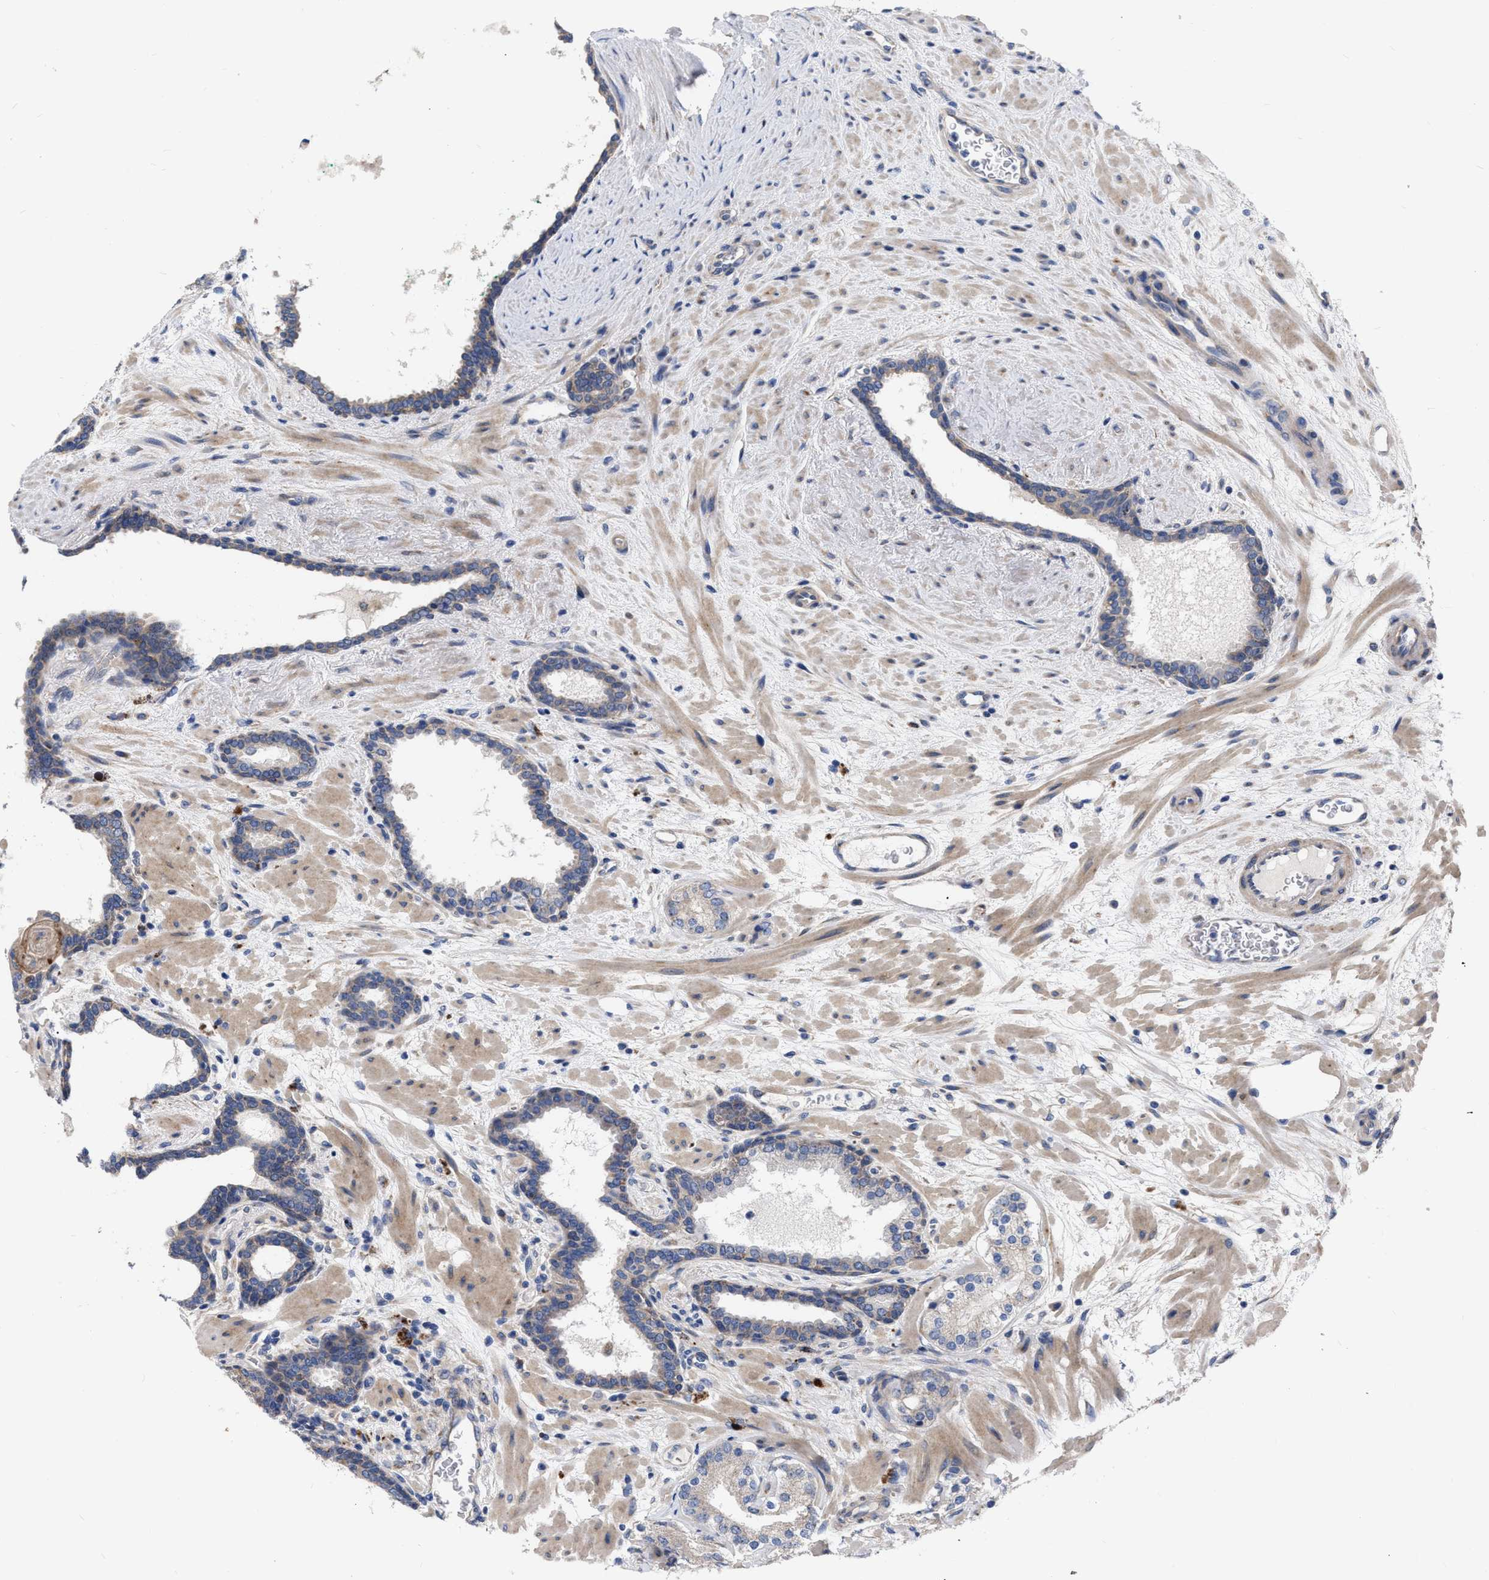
{"staining": {"intensity": "weak", "quantity": "<25%", "location": "cytoplasmic/membranous"}, "tissue": "prostate cancer", "cell_type": "Tumor cells", "image_type": "cancer", "snomed": [{"axis": "morphology", "description": "Adenocarcinoma, Low grade"}, {"axis": "topography", "description": "Prostate"}], "caption": "Immunohistochemical staining of human prostate cancer displays no significant staining in tumor cells.", "gene": "MLST8", "patient": {"sex": "male", "age": 63}}